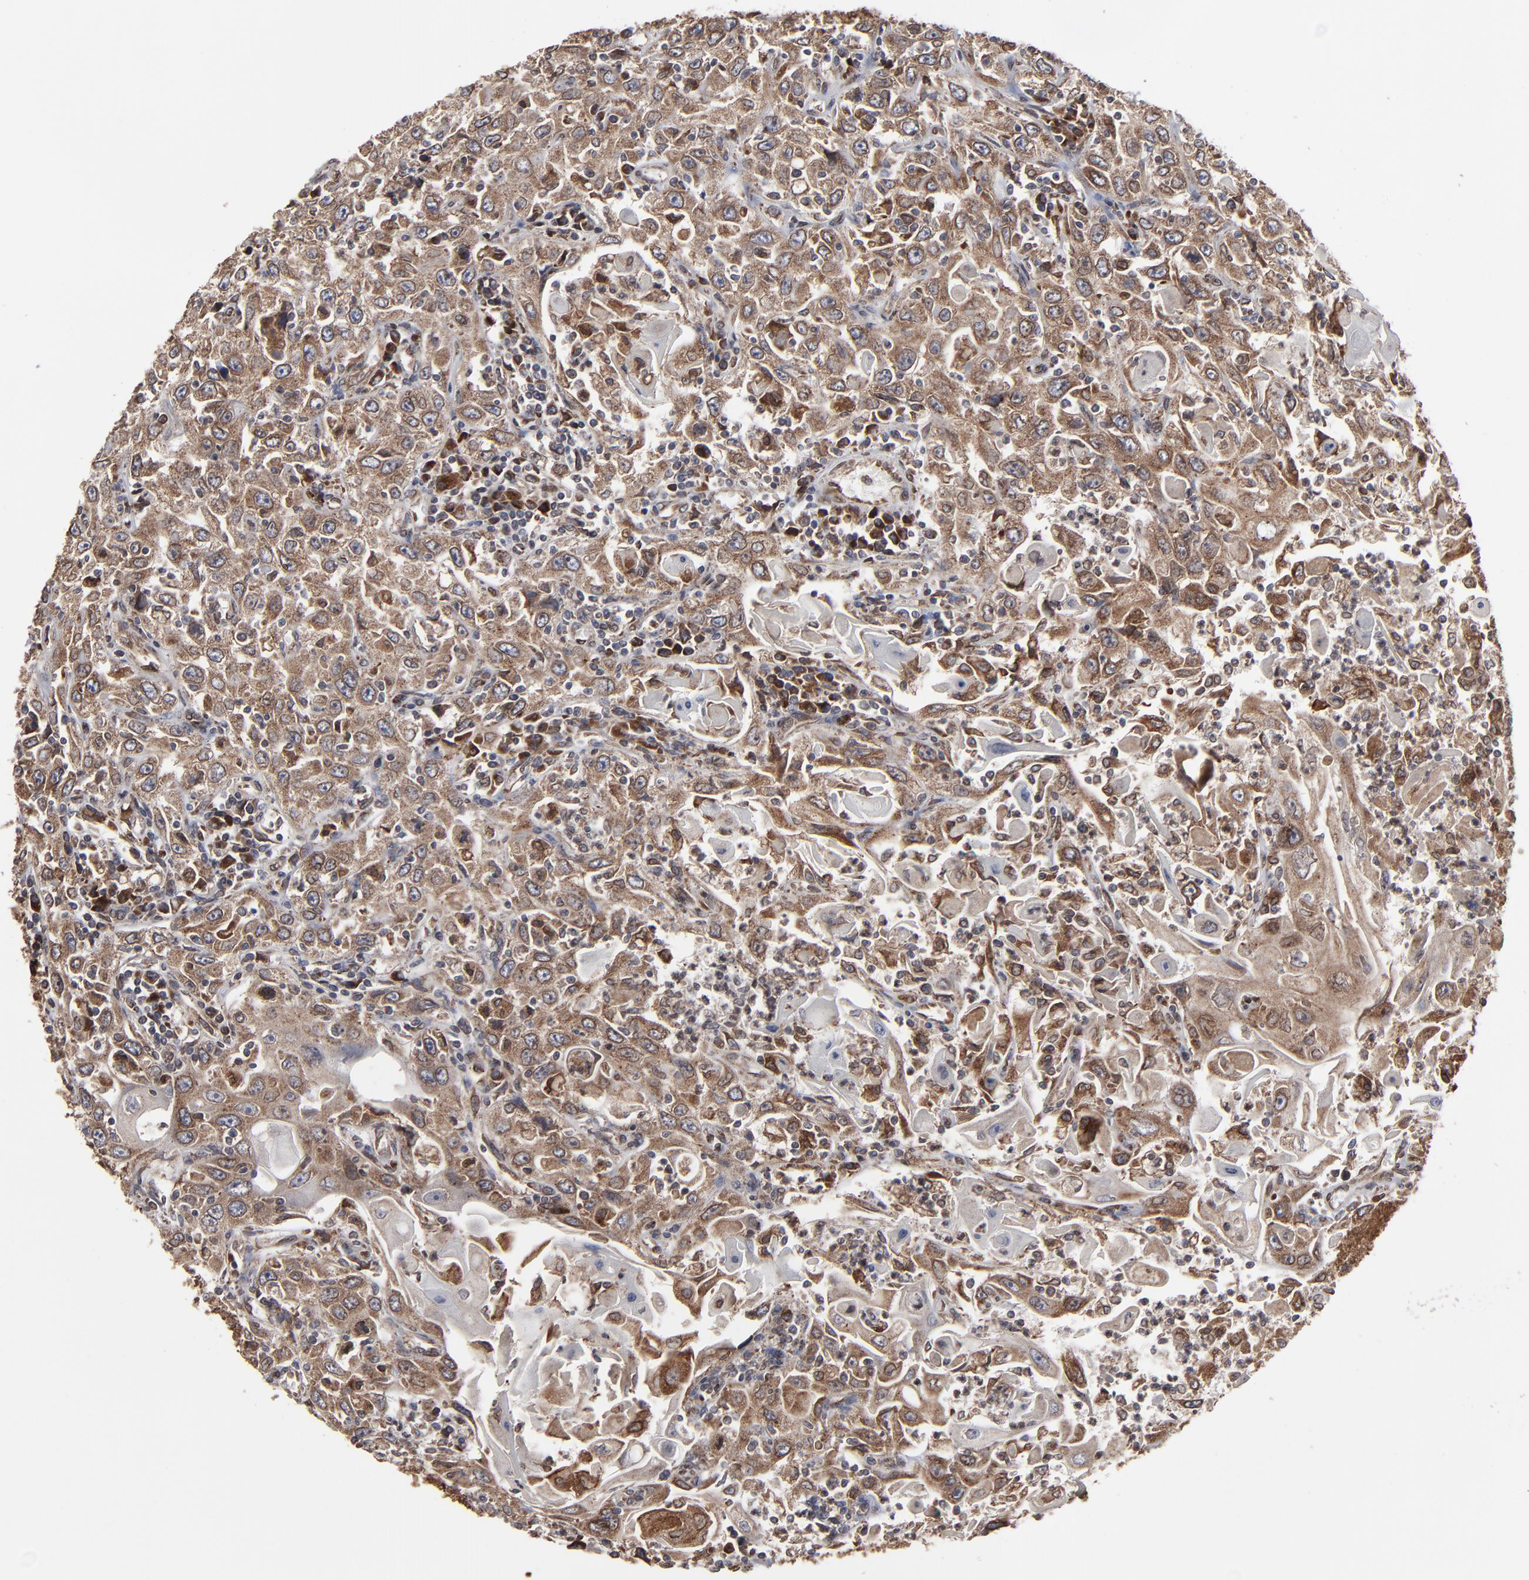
{"staining": {"intensity": "weak", "quantity": ">75%", "location": "cytoplasmic/membranous"}, "tissue": "head and neck cancer", "cell_type": "Tumor cells", "image_type": "cancer", "snomed": [{"axis": "morphology", "description": "Squamous cell carcinoma, NOS"}, {"axis": "topography", "description": "Oral tissue"}, {"axis": "topography", "description": "Head-Neck"}], "caption": "Head and neck cancer was stained to show a protein in brown. There is low levels of weak cytoplasmic/membranous staining in approximately >75% of tumor cells.", "gene": "CNIH1", "patient": {"sex": "female", "age": 76}}